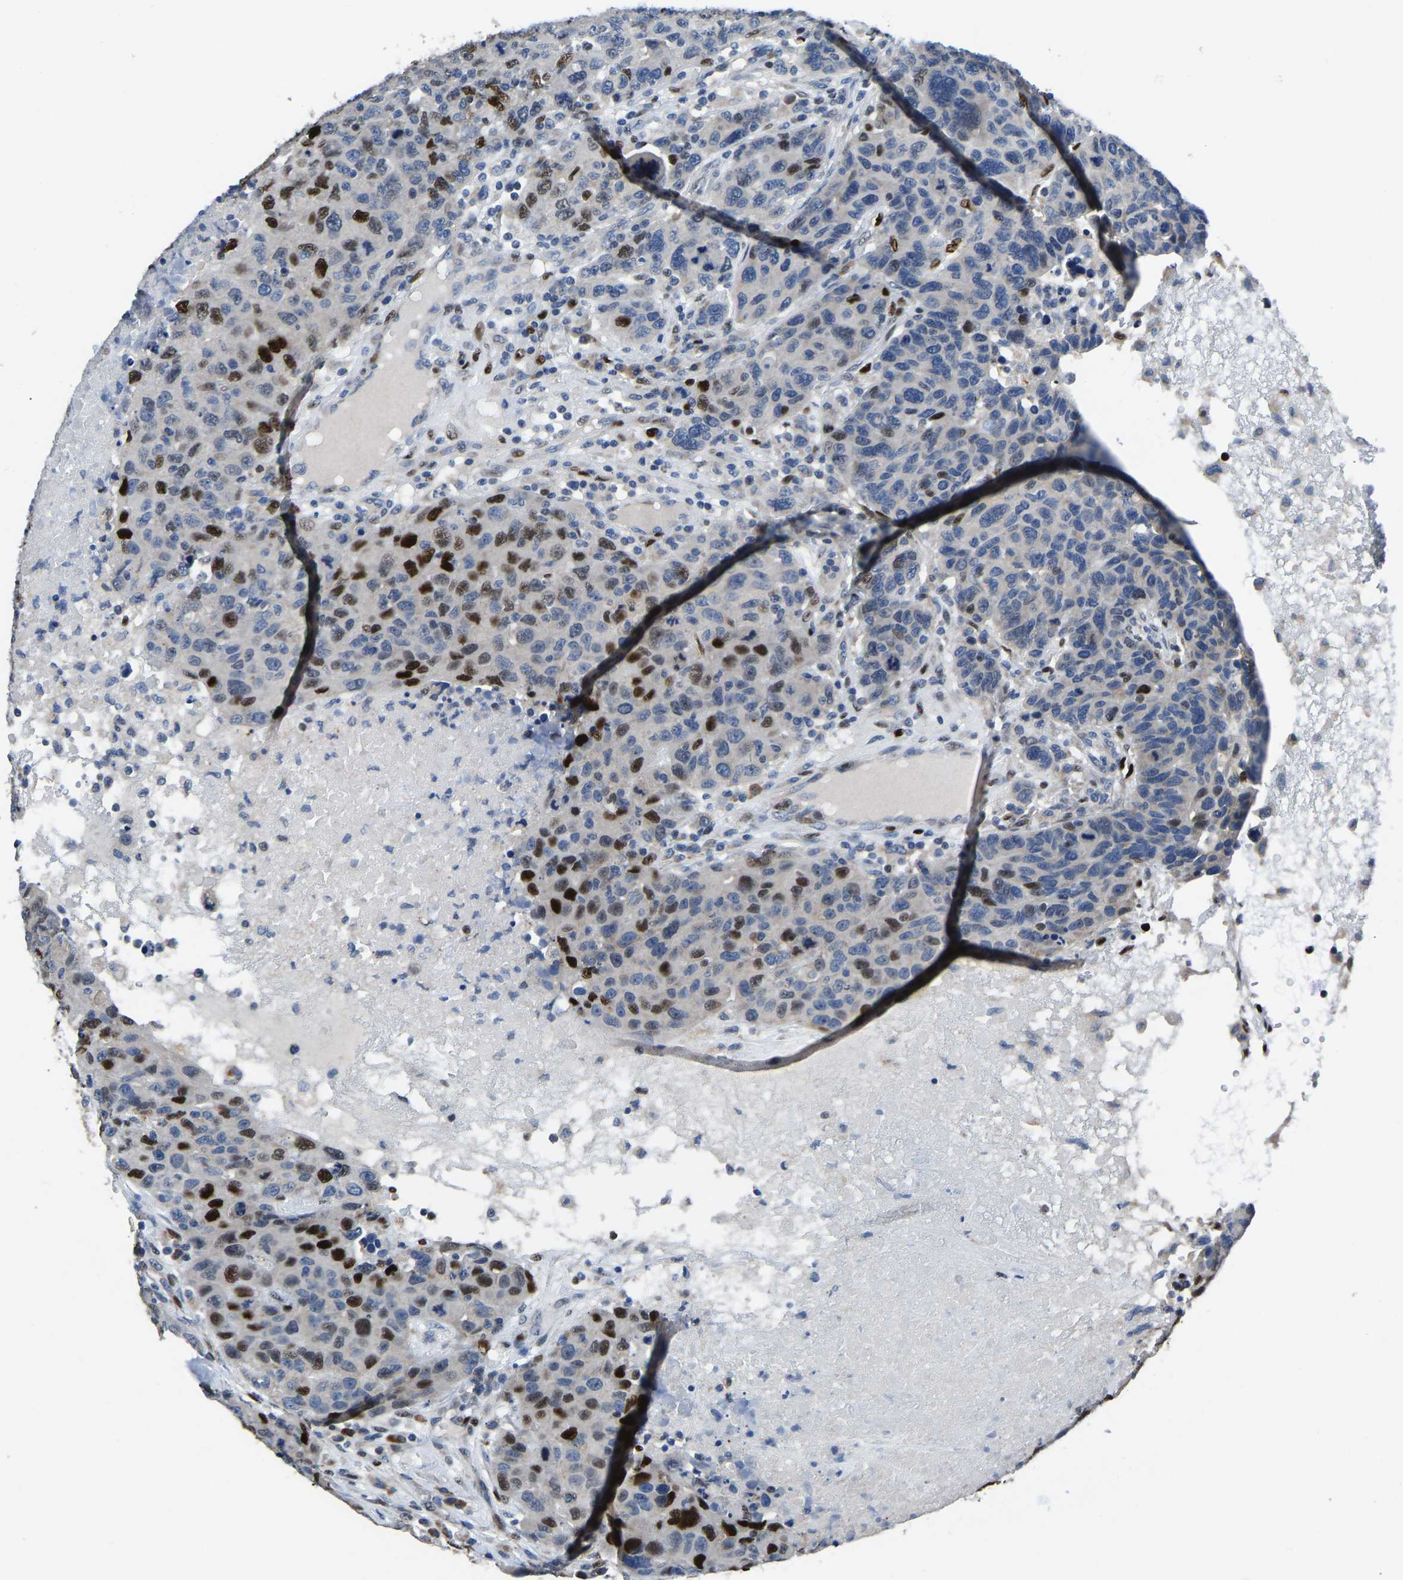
{"staining": {"intensity": "strong", "quantity": "25%-75%", "location": "nuclear"}, "tissue": "breast cancer", "cell_type": "Tumor cells", "image_type": "cancer", "snomed": [{"axis": "morphology", "description": "Duct carcinoma"}, {"axis": "topography", "description": "Breast"}], "caption": "This micrograph exhibits immunohistochemistry staining of breast cancer, with high strong nuclear staining in about 25%-75% of tumor cells.", "gene": "EGR1", "patient": {"sex": "female", "age": 37}}